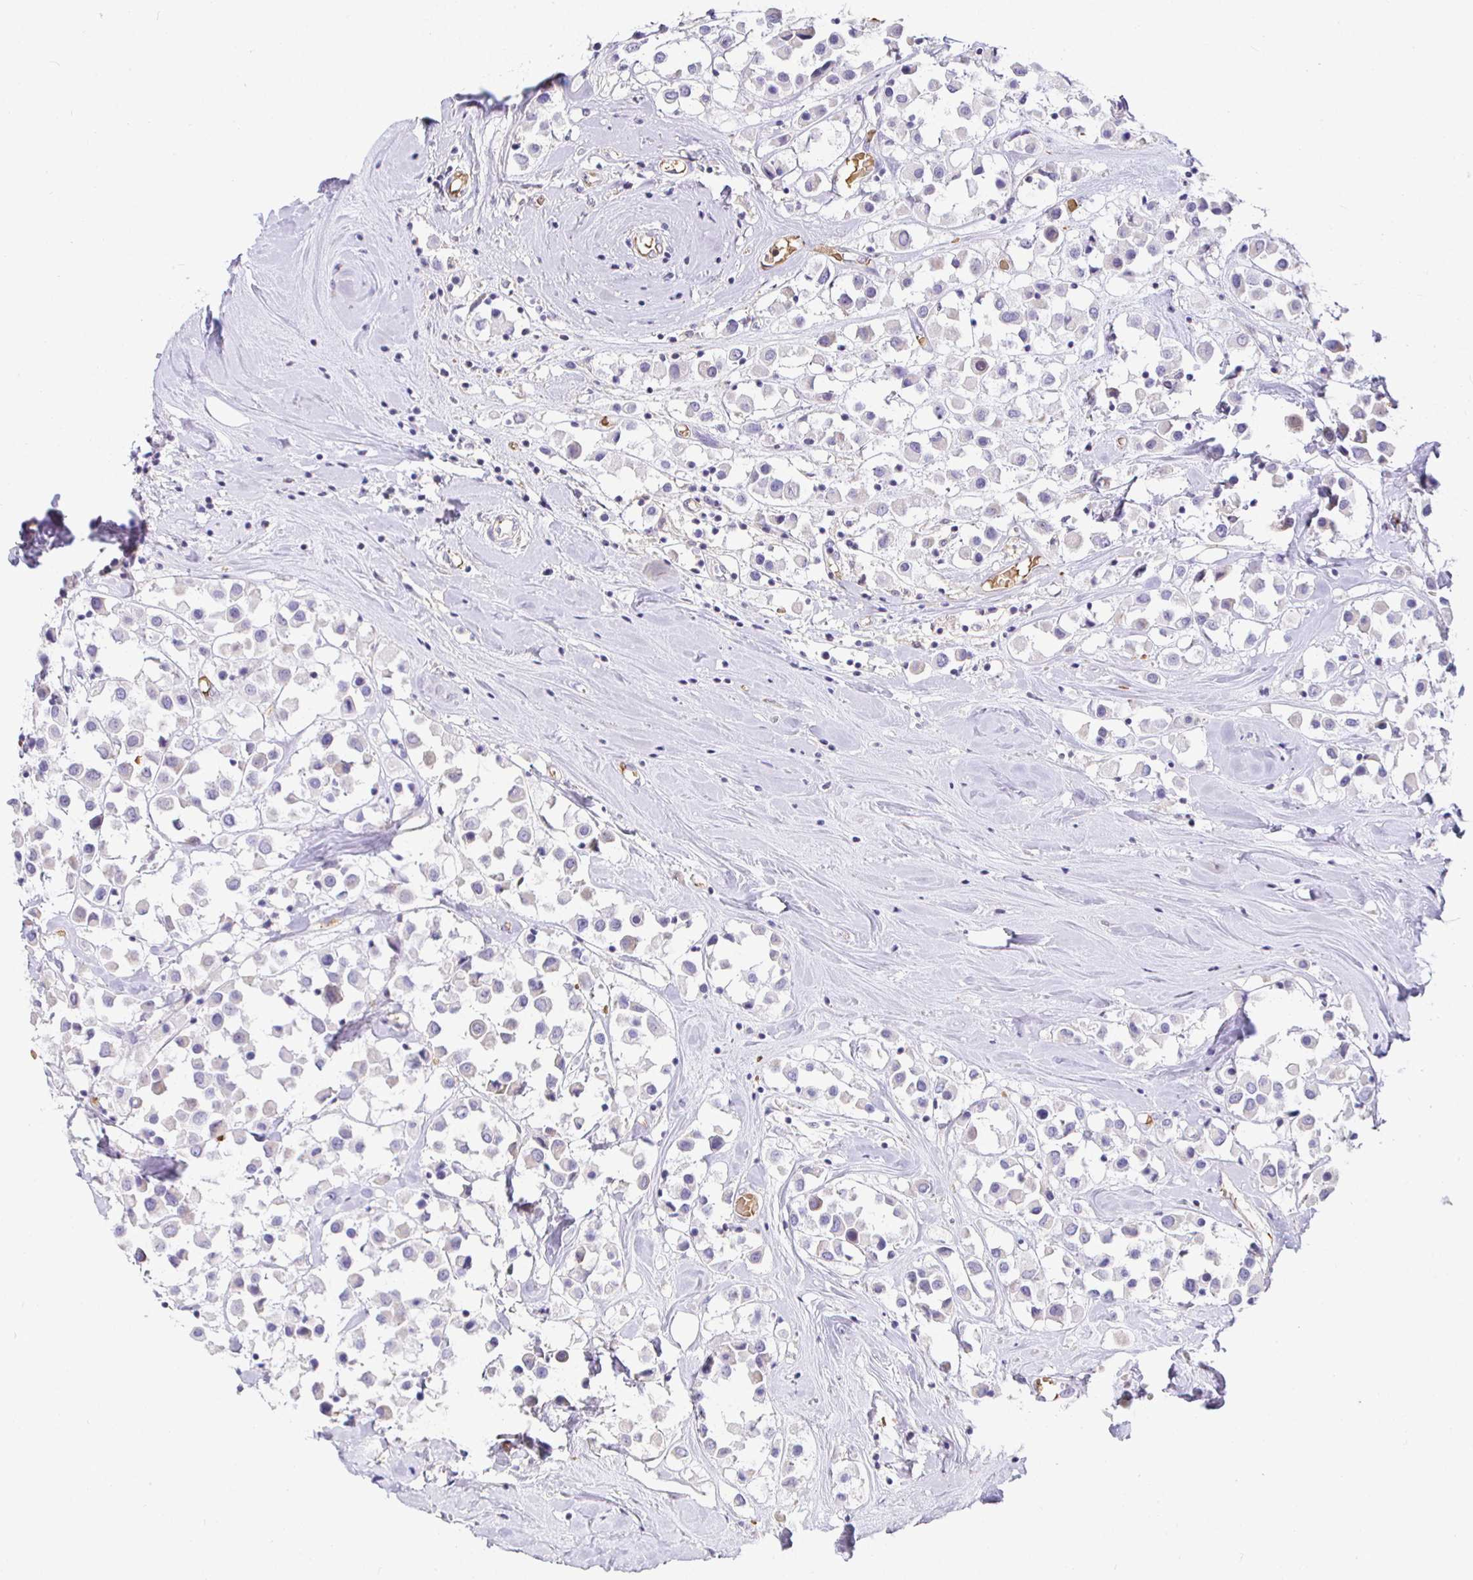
{"staining": {"intensity": "negative", "quantity": "none", "location": "none"}, "tissue": "breast cancer", "cell_type": "Tumor cells", "image_type": "cancer", "snomed": [{"axis": "morphology", "description": "Duct carcinoma"}, {"axis": "topography", "description": "Breast"}], "caption": "This is an immunohistochemistry (IHC) histopathology image of human infiltrating ductal carcinoma (breast). There is no staining in tumor cells.", "gene": "SIRPA", "patient": {"sex": "female", "age": 61}}